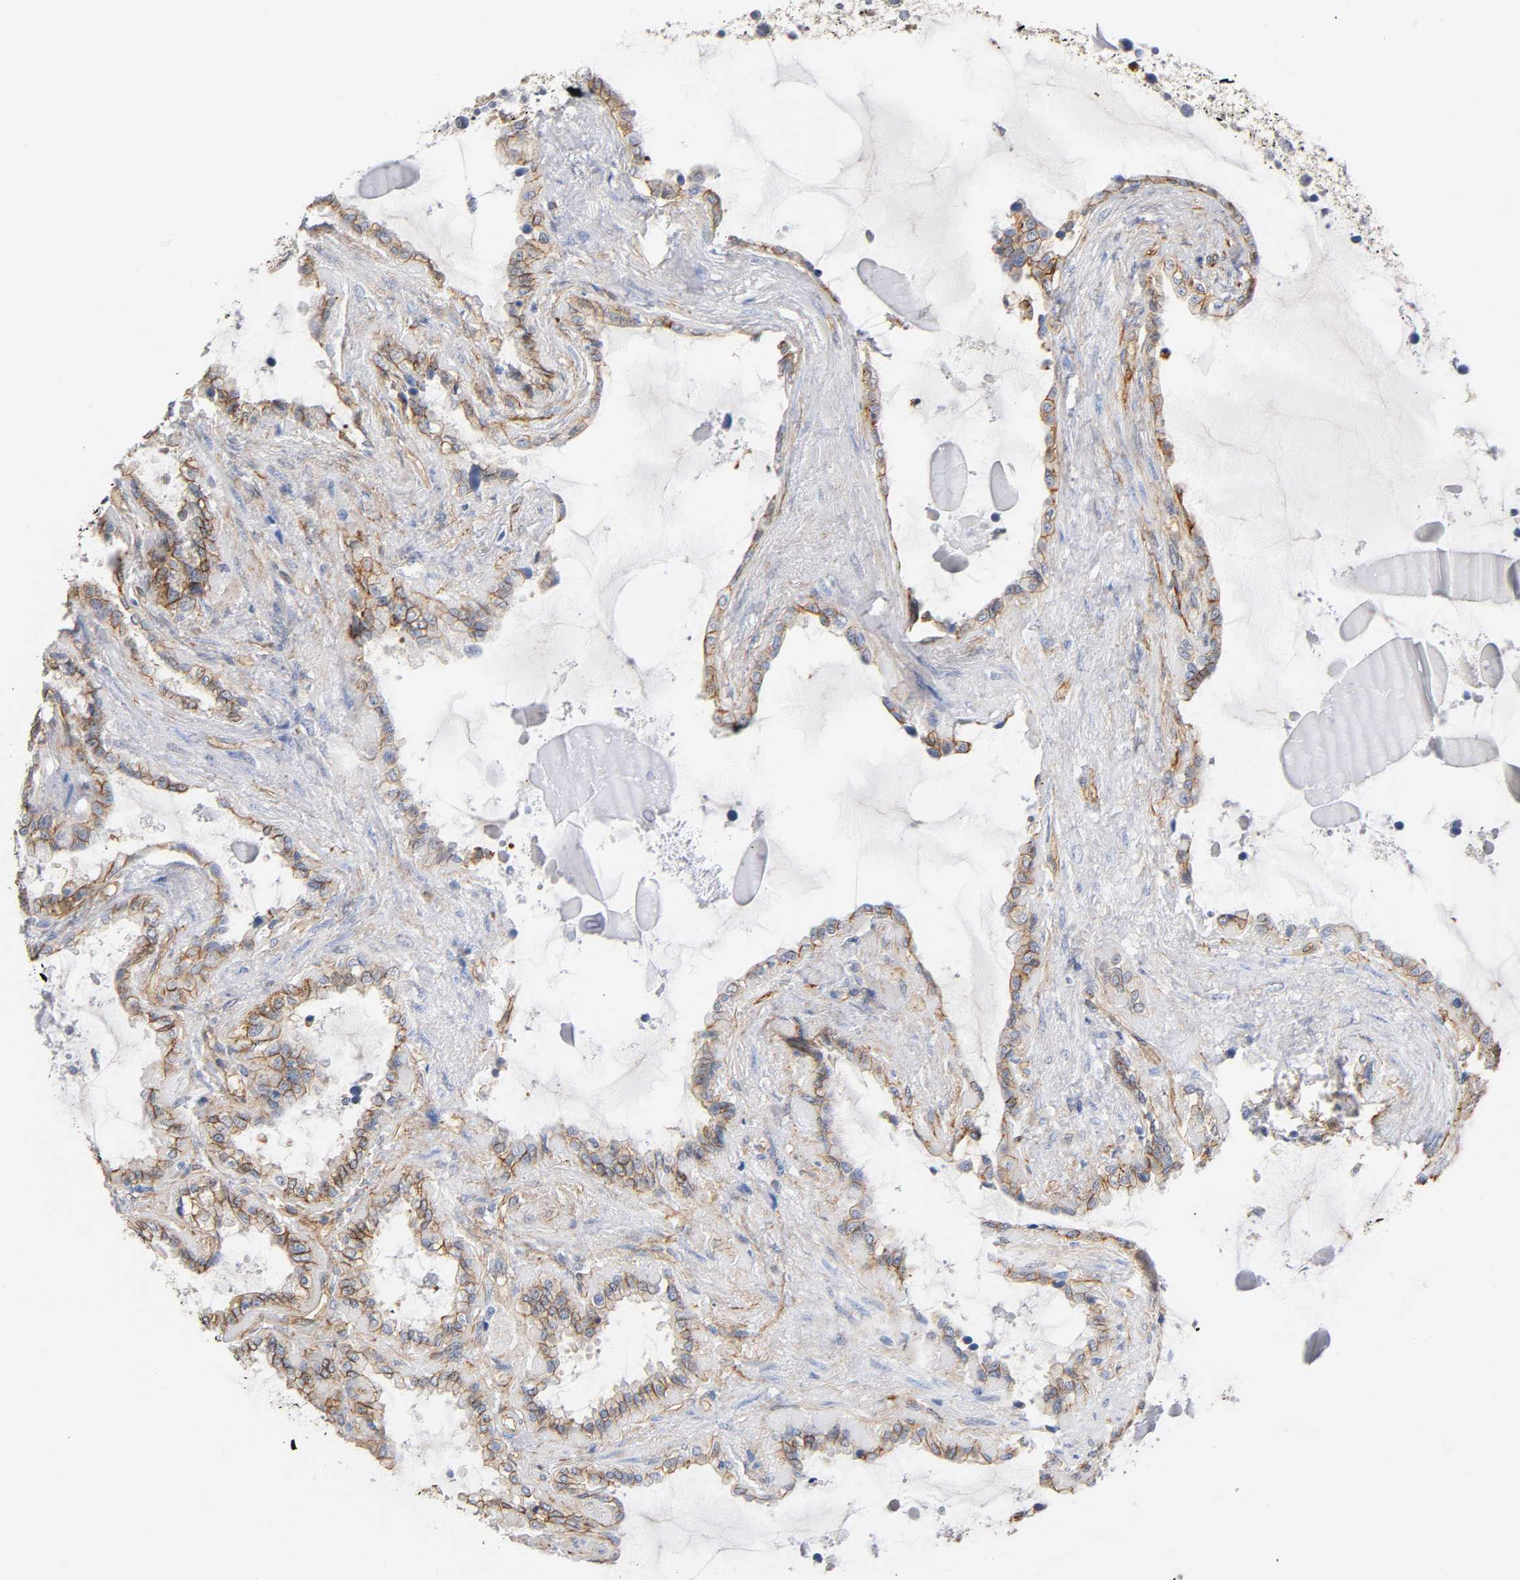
{"staining": {"intensity": "moderate", "quantity": ">75%", "location": "cytoplasmic/membranous"}, "tissue": "seminal vesicle", "cell_type": "Glandular cells", "image_type": "normal", "snomed": [{"axis": "morphology", "description": "Normal tissue, NOS"}, {"axis": "morphology", "description": "Inflammation, NOS"}, {"axis": "topography", "description": "Urinary bladder"}, {"axis": "topography", "description": "Prostate"}, {"axis": "topography", "description": "Seminal veicle"}], "caption": "This is an image of IHC staining of benign seminal vesicle, which shows moderate positivity in the cytoplasmic/membranous of glandular cells.", "gene": "SPTAN1", "patient": {"sex": "male", "age": 82}}